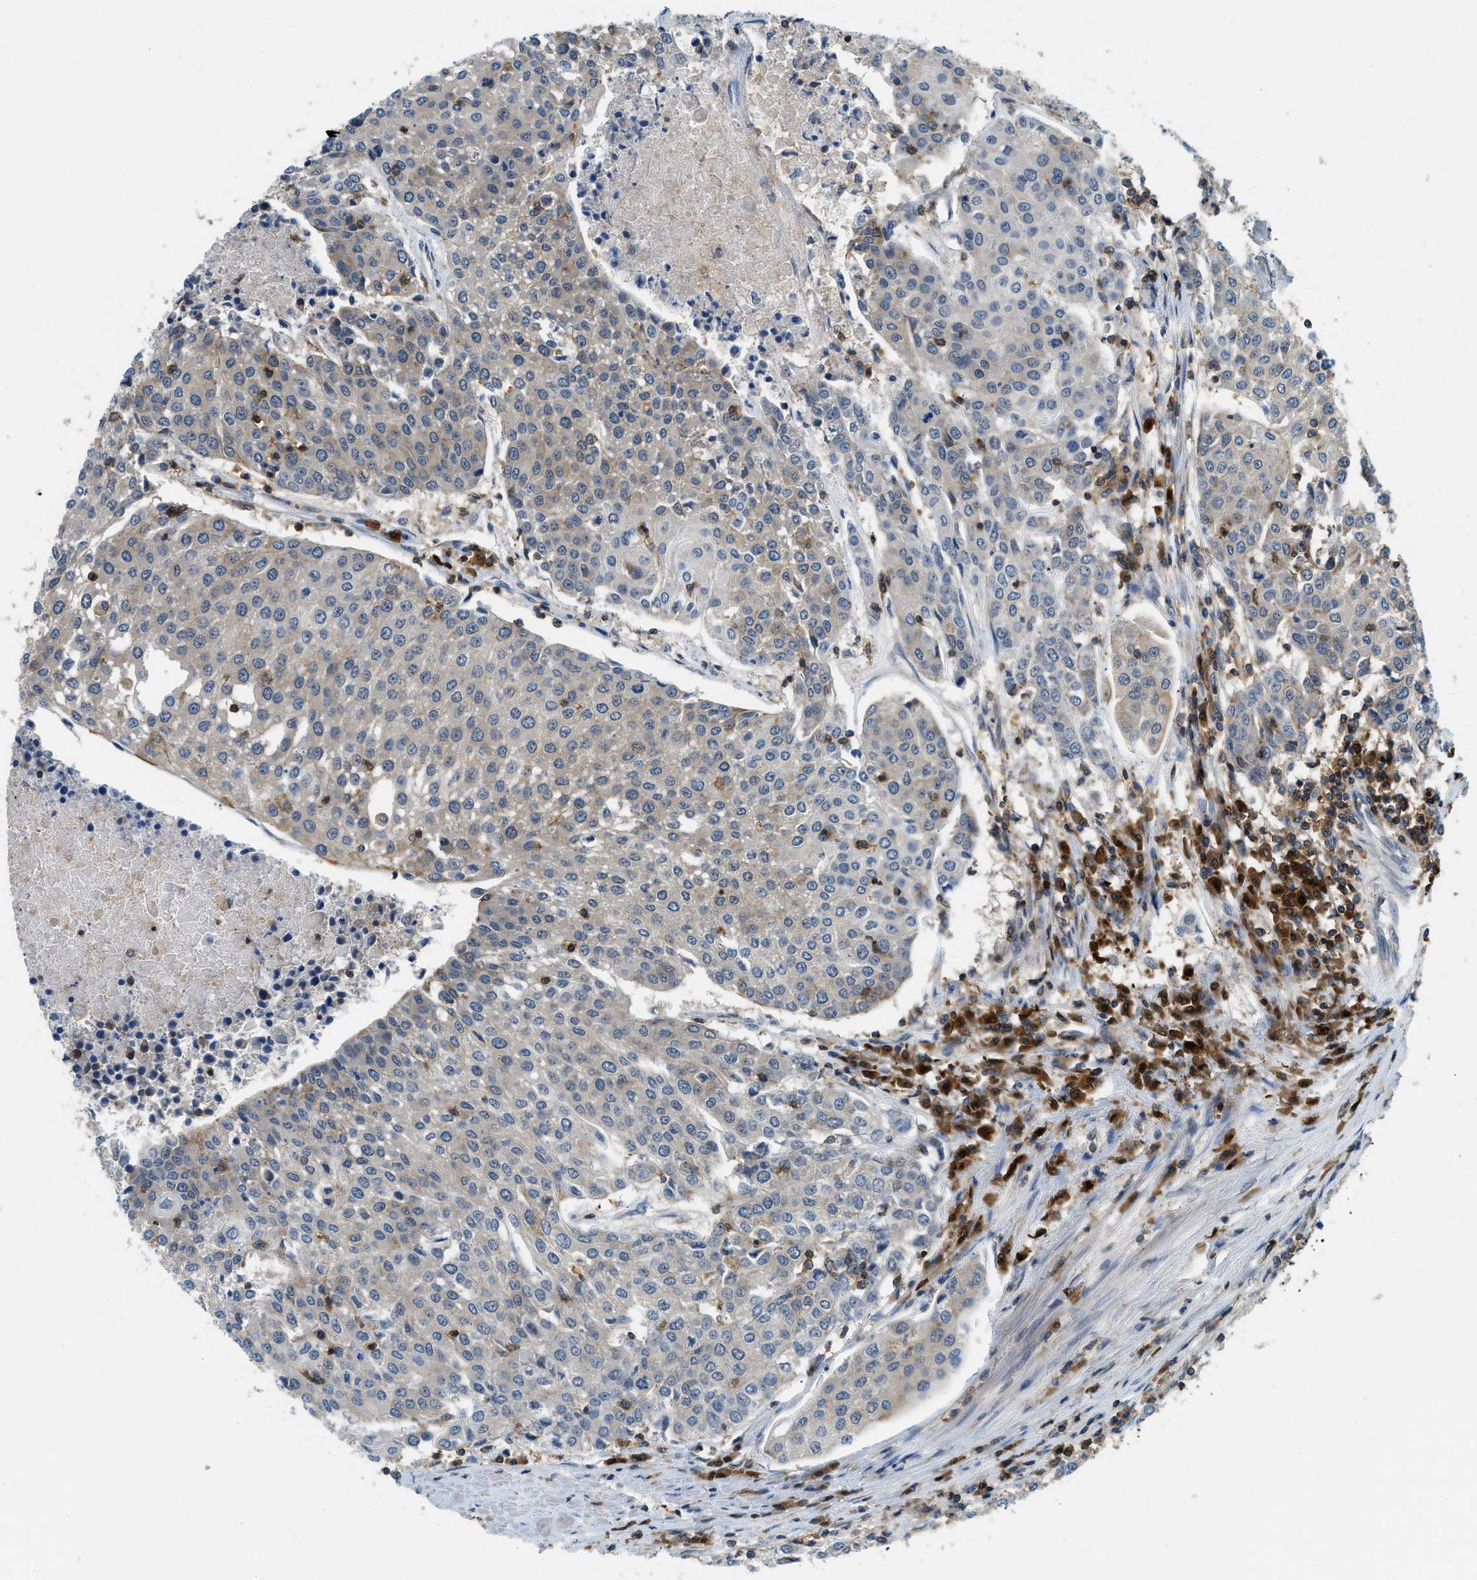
{"staining": {"intensity": "weak", "quantity": "<25%", "location": "cytoplasmic/membranous"}, "tissue": "urothelial cancer", "cell_type": "Tumor cells", "image_type": "cancer", "snomed": [{"axis": "morphology", "description": "Urothelial carcinoma, High grade"}, {"axis": "topography", "description": "Urinary bladder"}], "caption": "A histopathology image of urothelial cancer stained for a protein exhibits no brown staining in tumor cells. (DAB IHC visualized using brightfield microscopy, high magnification).", "gene": "GMPPB", "patient": {"sex": "female", "age": 85}}